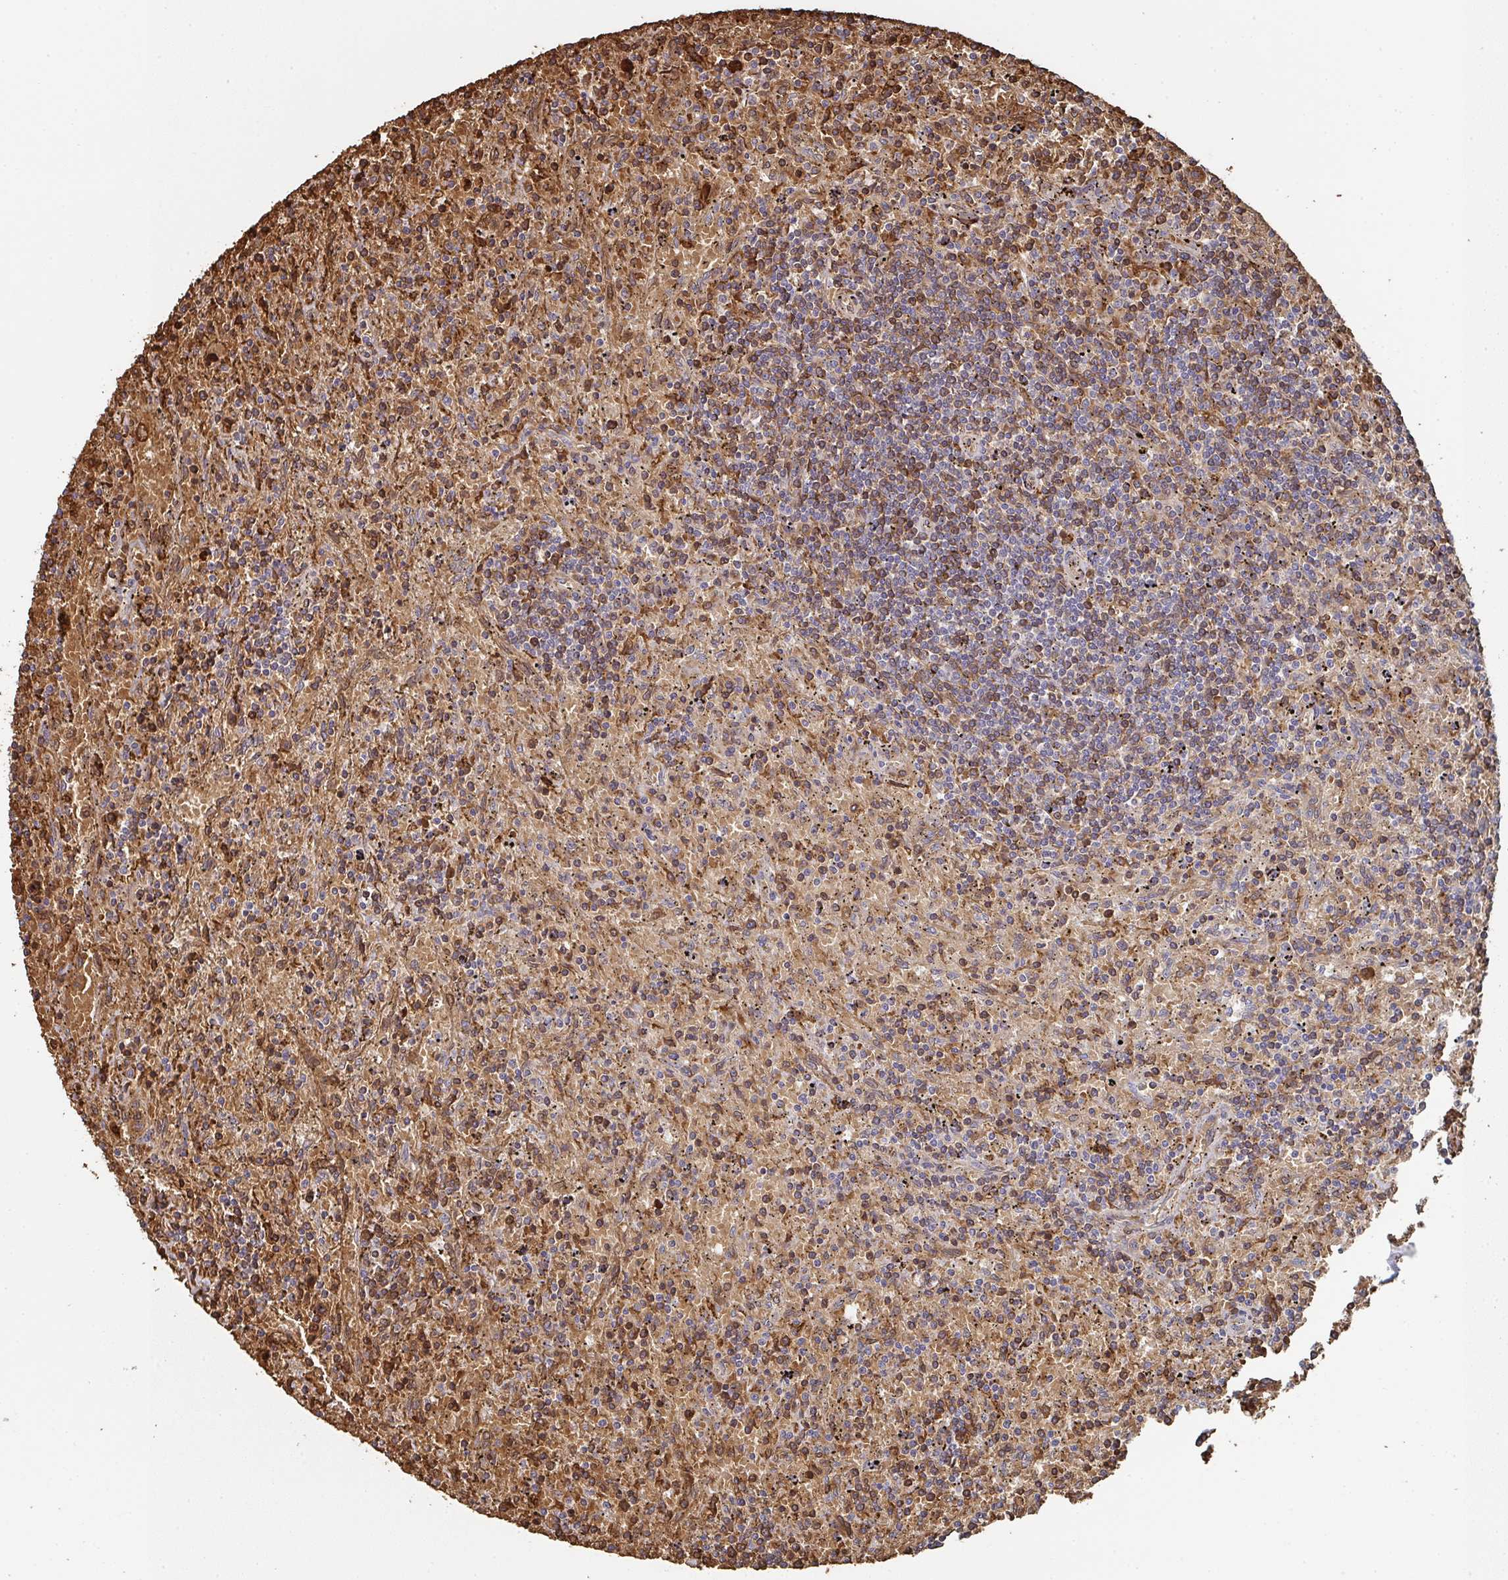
{"staining": {"intensity": "moderate", "quantity": "25%-75%", "location": "cytoplasmic/membranous"}, "tissue": "lymphoma", "cell_type": "Tumor cells", "image_type": "cancer", "snomed": [{"axis": "morphology", "description": "Malignant lymphoma, non-Hodgkin's type, Low grade"}, {"axis": "topography", "description": "Spleen"}], "caption": "A high-resolution histopathology image shows IHC staining of low-grade malignant lymphoma, non-Hodgkin's type, which demonstrates moderate cytoplasmic/membranous positivity in approximately 25%-75% of tumor cells.", "gene": "POLG", "patient": {"sex": "male", "age": 76}}